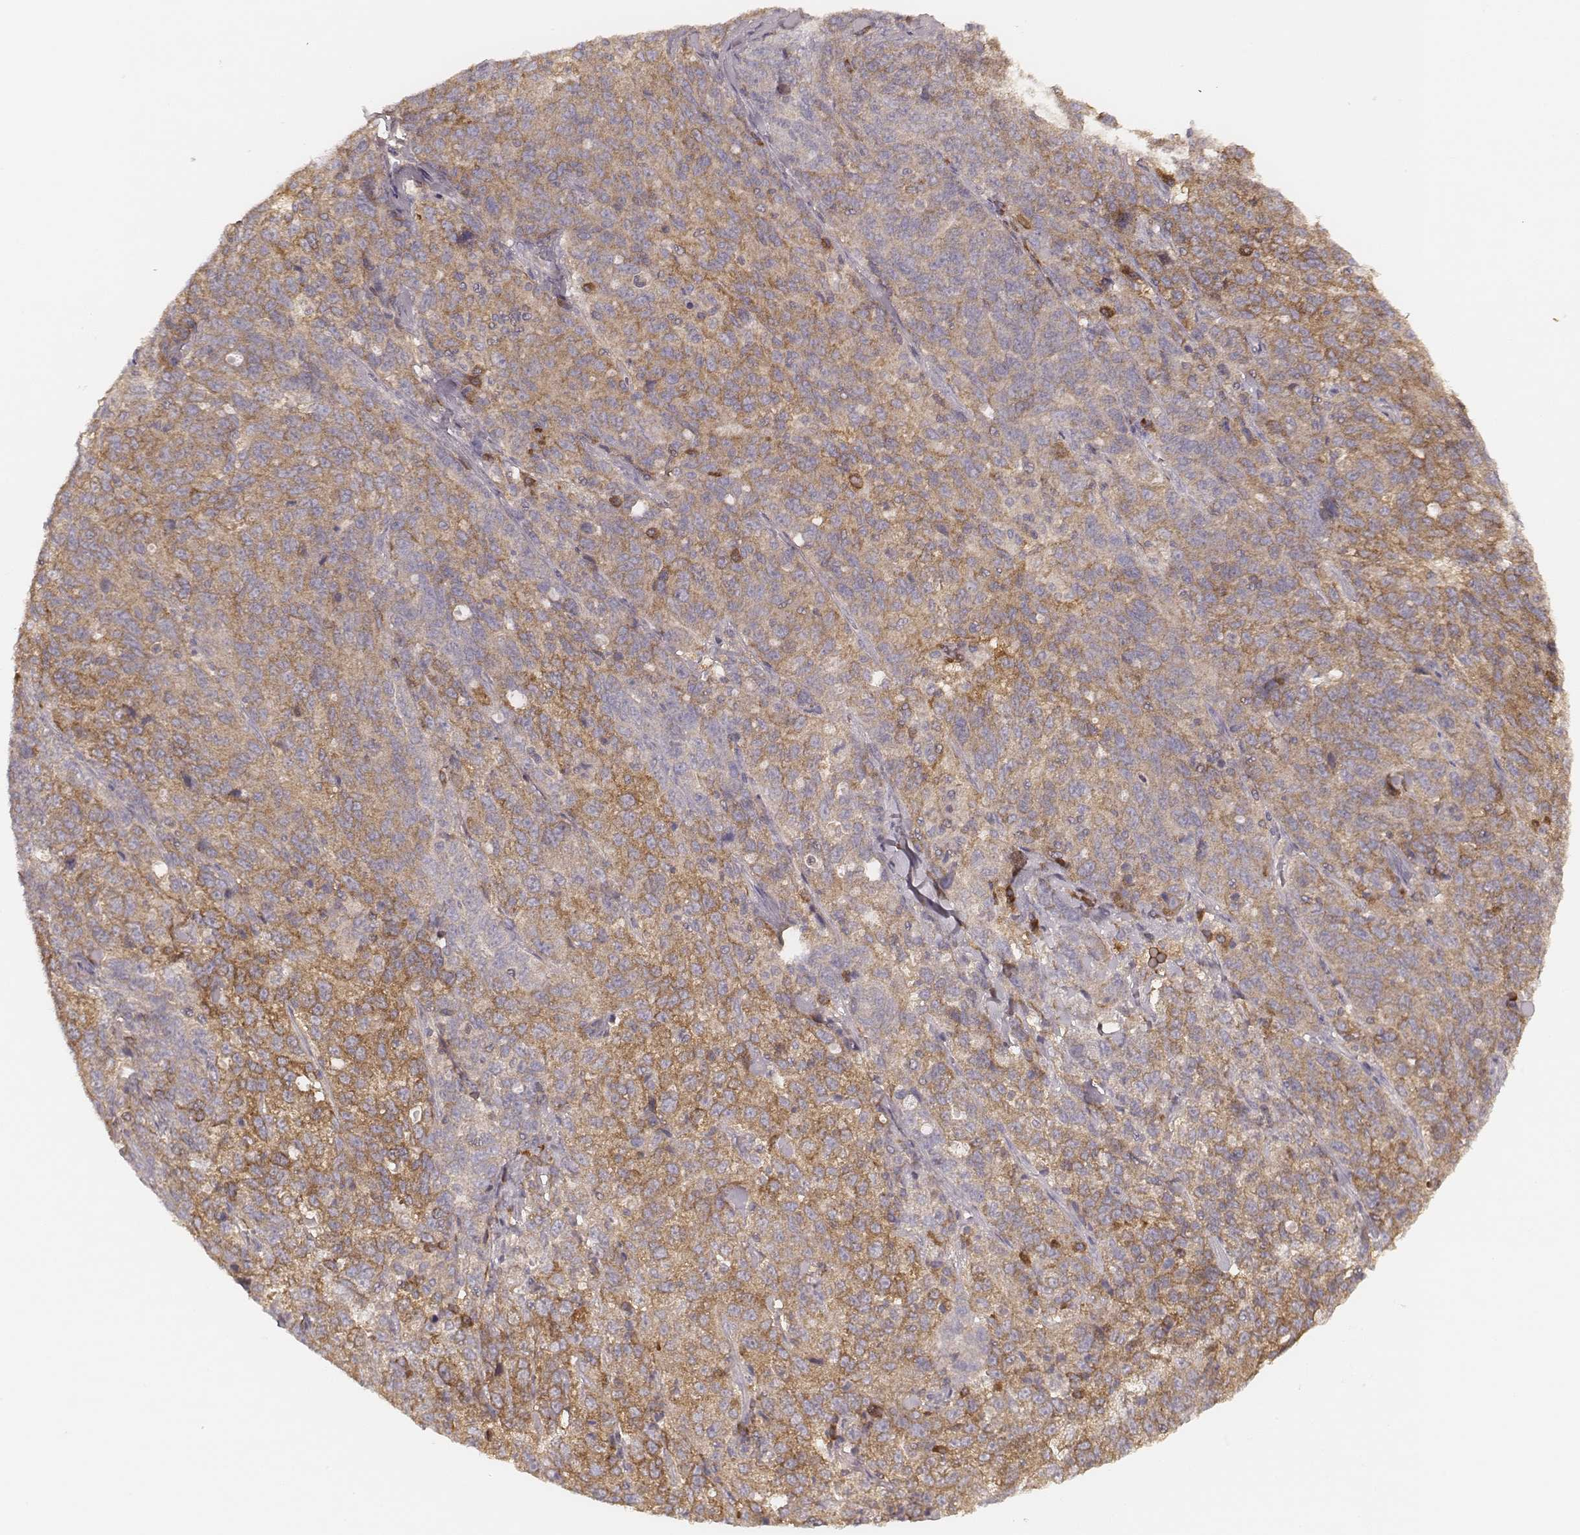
{"staining": {"intensity": "moderate", "quantity": ">75%", "location": "cytoplasmic/membranous"}, "tissue": "ovarian cancer", "cell_type": "Tumor cells", "image_type": "cancer", "snomed": [{"axis": "morphology", "description": "Cystadenocarcinoma, serous, NOS"}, {"axis": "topography", "description": "Ovary"}], "caption": "Human serous cystadenocarcinoma (ovarian) stained with a protein marker exhibits moderate staining in tumor cells.", "gene": "CARS1", "patient": {"sex": "female", "age": 71}}